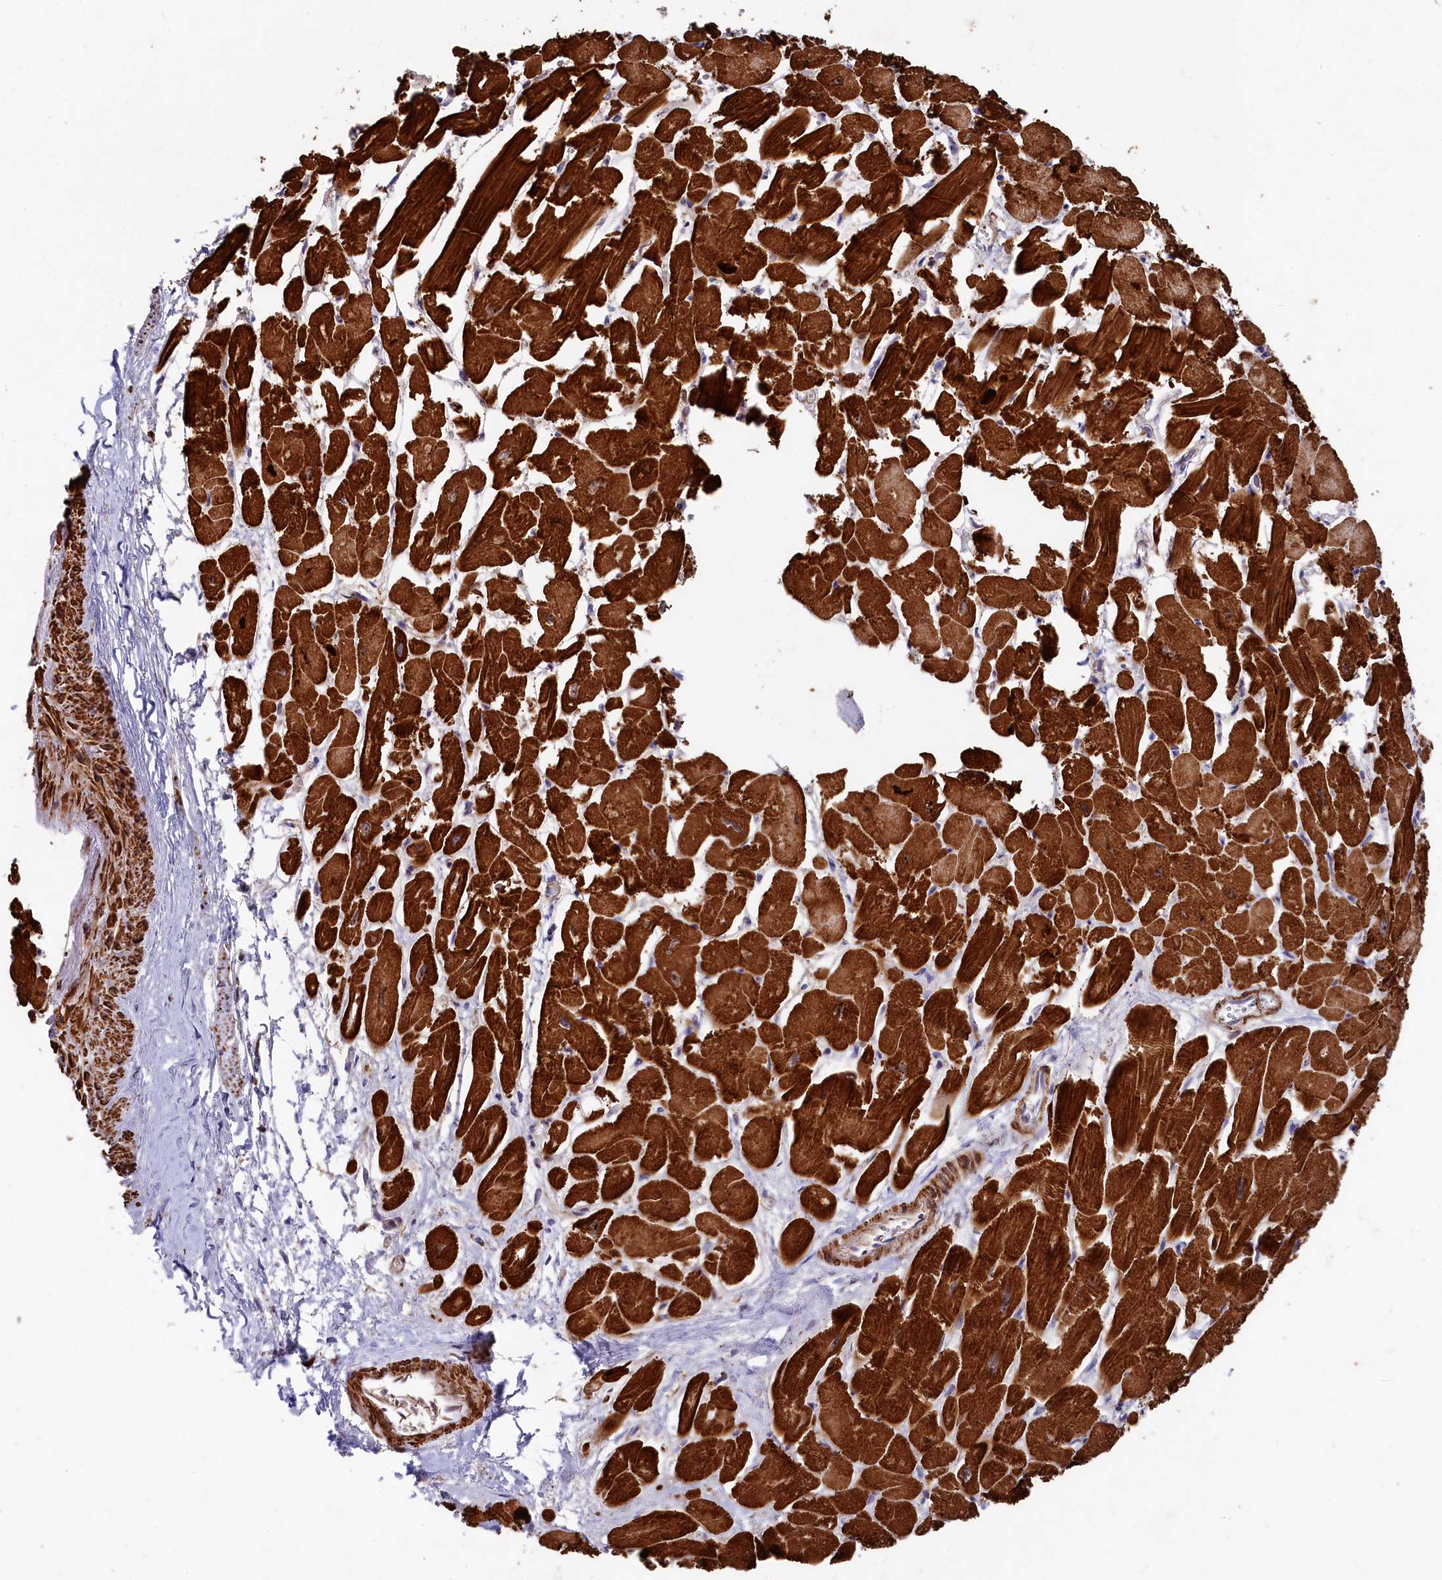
{"staining": {"intensity": "strong", "quantity": ">75%", "location": "cytoplasmic/membranous"}, "tissue": "heart muscle", "cell_type": "Cardiomyocytes", "image_type": "normal", "snomed": [{"axis": "morphology", "description": "Normal tissue, NOS"}, {"axis": "topography", "description": "Heart"}], "caption": "The micrograph shows immunohistochemical staining of normal heart muscle. There is strong cytoplasmic/membranous expression is seen in approximately >75% of cardiomyocytes.", "gene": "RAPSN", "patient": {"sex": "male", "age": 54}}